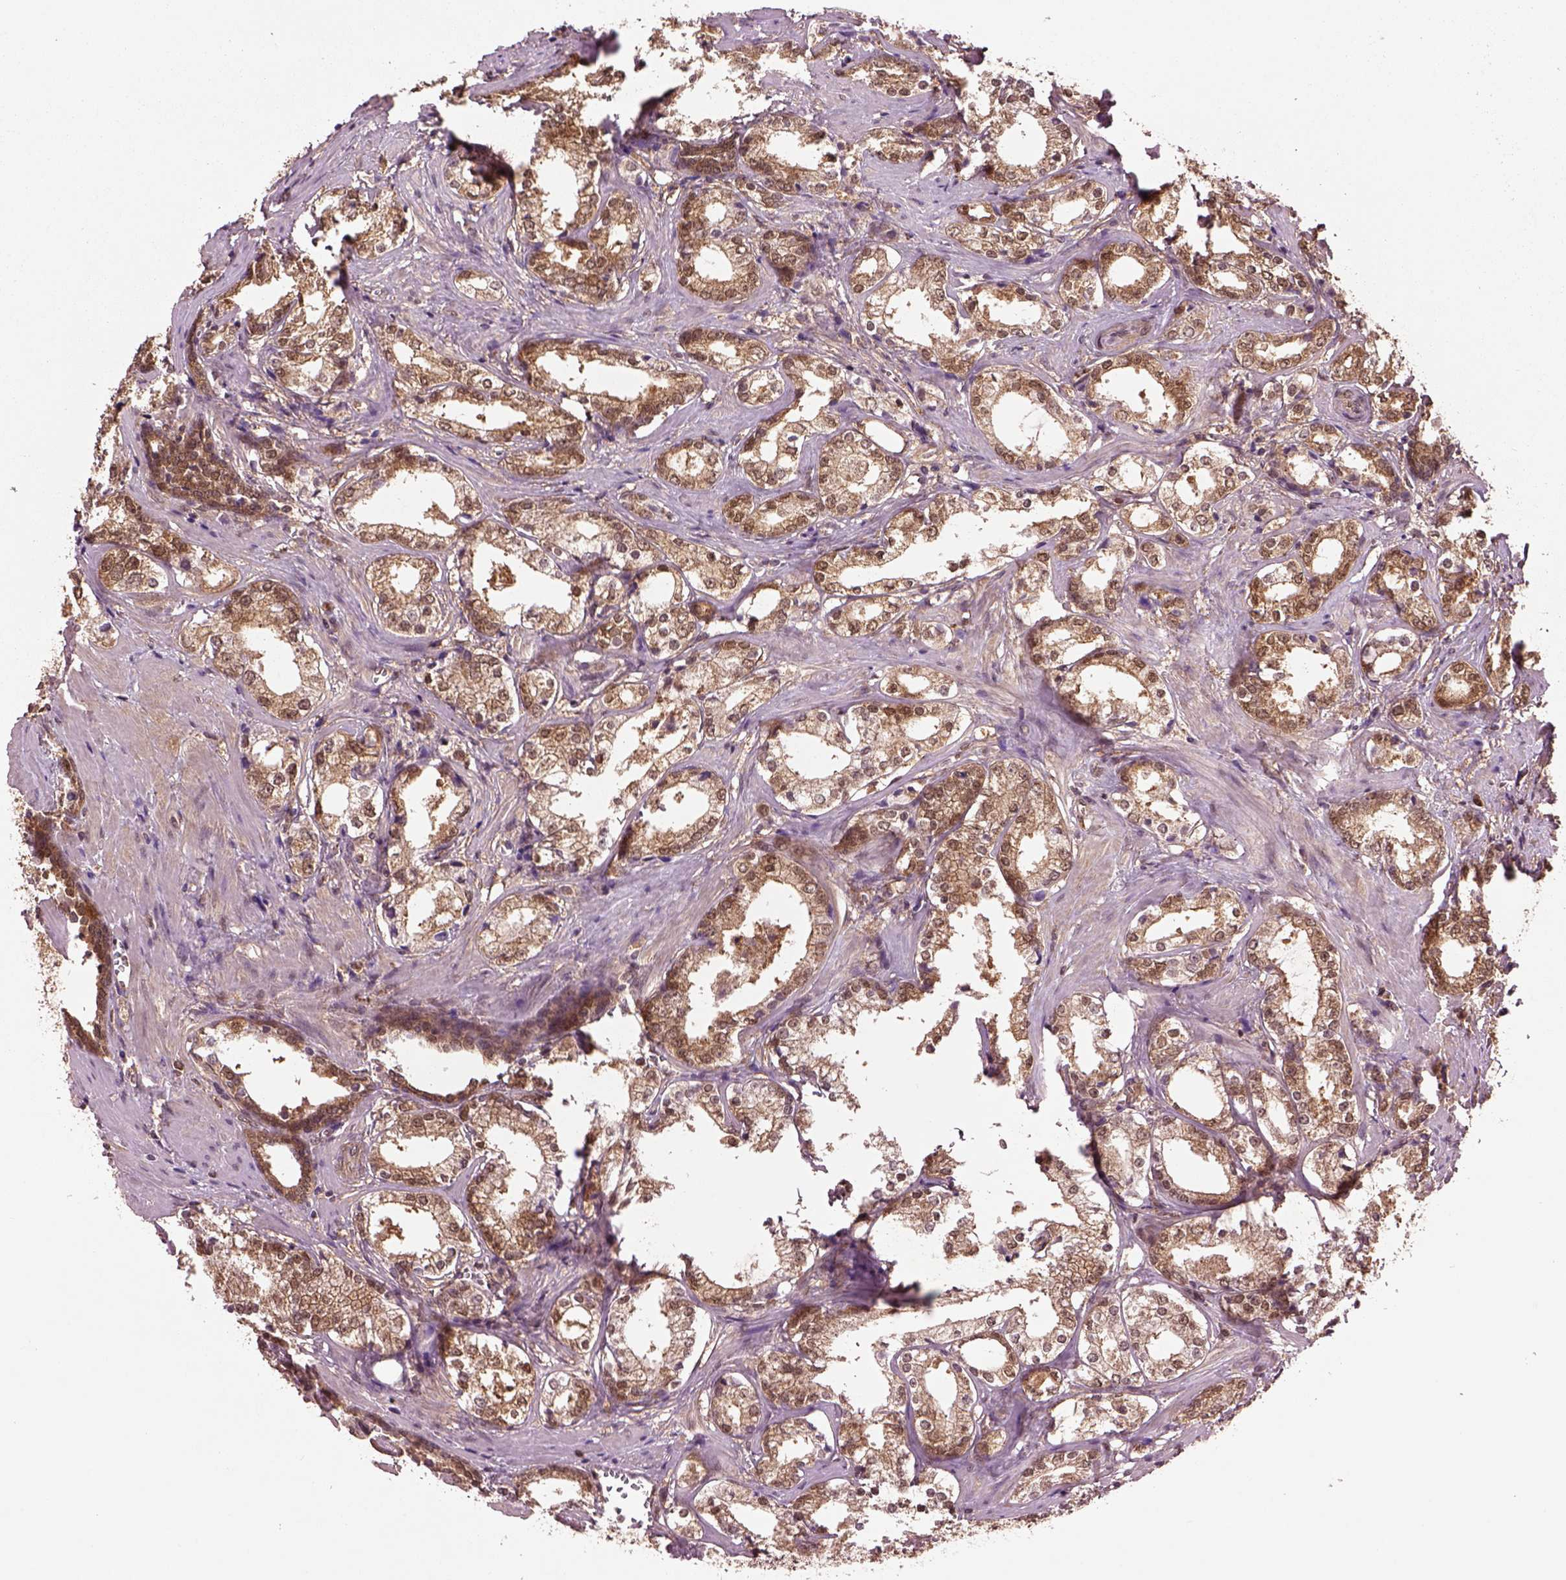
{"staining": {"intensity": "moderate", "quantity": ">75%", "location": "cytoplasmic/membranous,nuclear"}, "tissue": "prostate cancer", "cell_type": "Tumor cells", "image_type": "cancer", "snomed": [{"axis": "morphology", "description": "Adenocarcinoma, NOS"}, {"axis": "topography", "description": "Prostate and seminal vesicle, NOS"}], "caption": "Prostate cancer (adenocarcinoma) stained for a protein reveals moderate cytoplasmic/membranous and nuclear positivity in tumor cells.", "gene": "MDP1", "patient": {"sex": "male", "age": 63}}